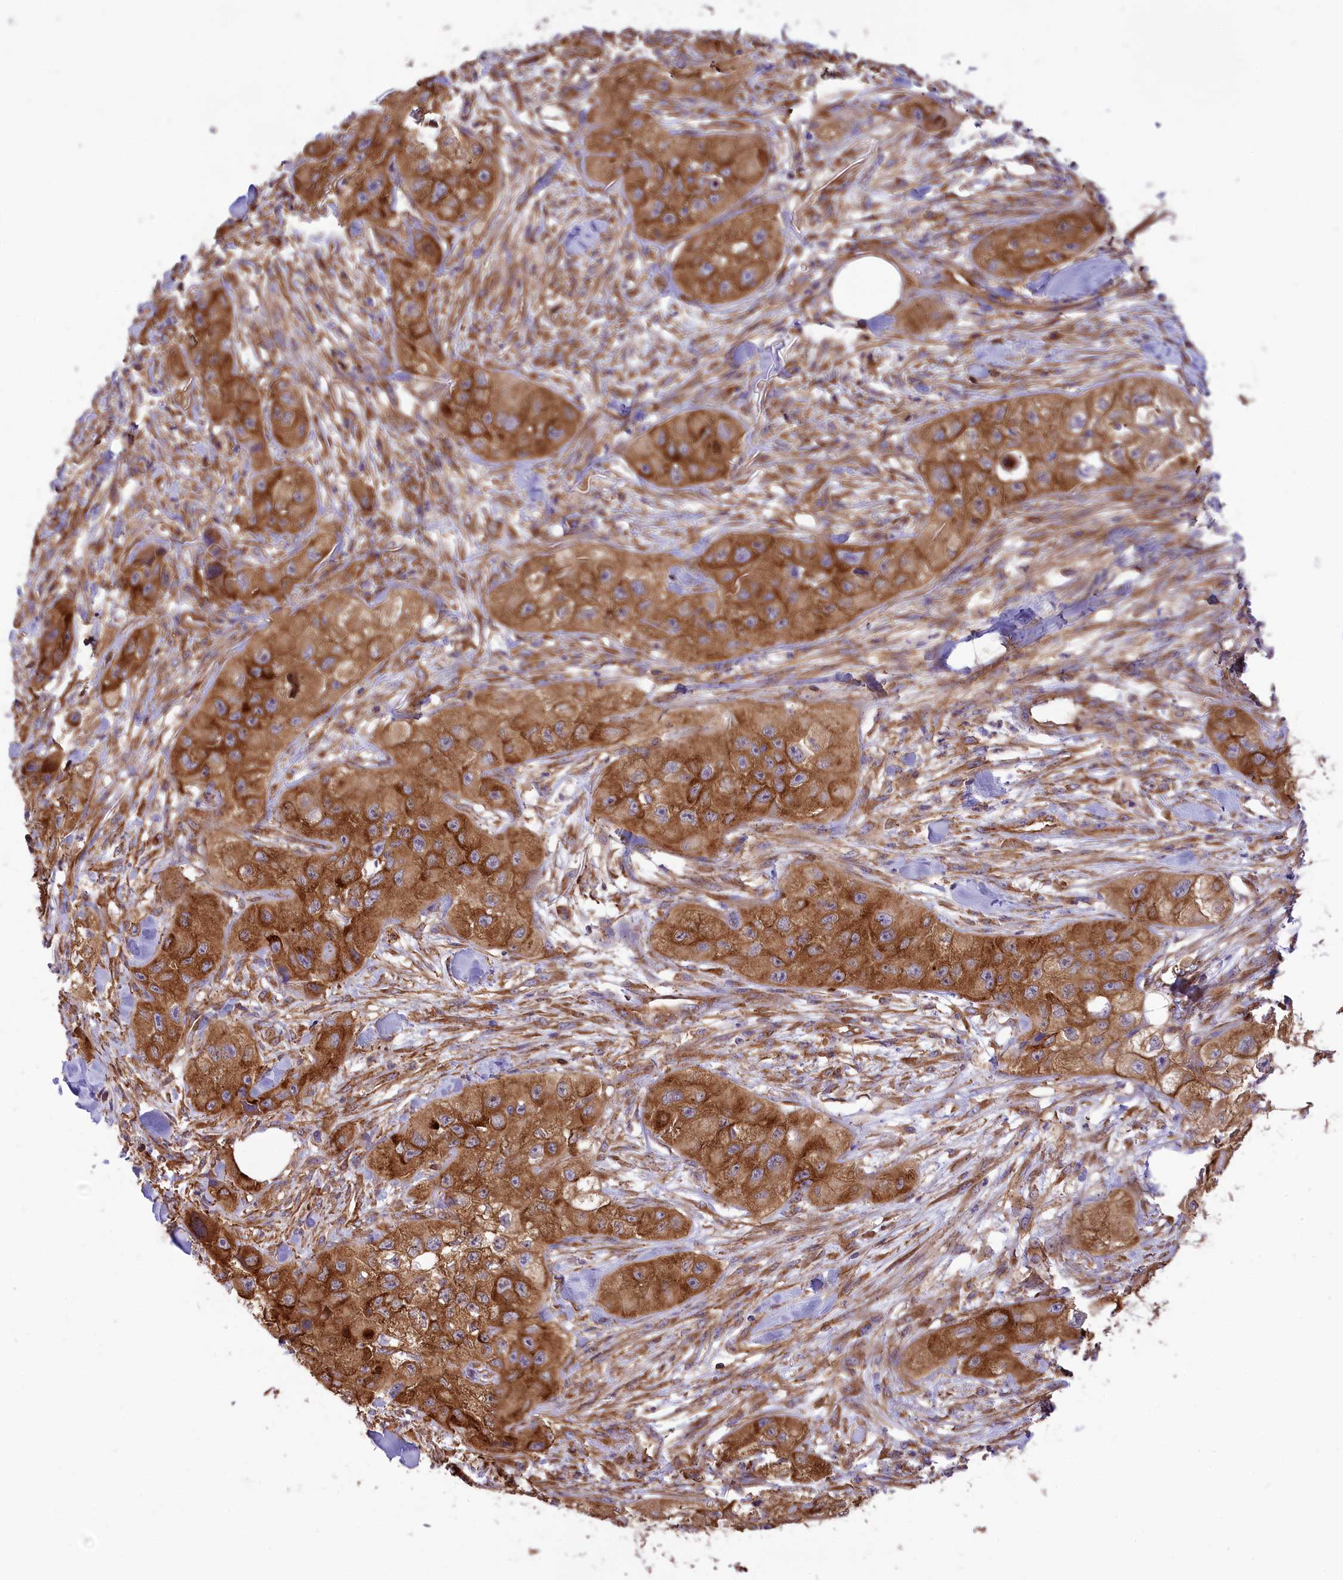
{"staining": {"intensity": "strong", "quantity": ">75%", "location": "cytoplasmic/membranous"}, "tissue": "skin cancer", "cell_type": "Tumor cells", "image_type": "cancer", "snomed": [{"axis": "morphology", "description": "Squamous cell carcinoma, NOS"}, {"axis": "topography", "description": "Skin"}, {"axis": "topography", "description": "Subcutis"}], "caption": "Human squamous cell carcinoma (skin) stained for a protein (brown) exhibits strong cytoplasmic/membranous positive positivity in approximately >75% of tumor cells.", "gene": "SEPTIN9", "patient": {"sex": "male", "age": 73}}